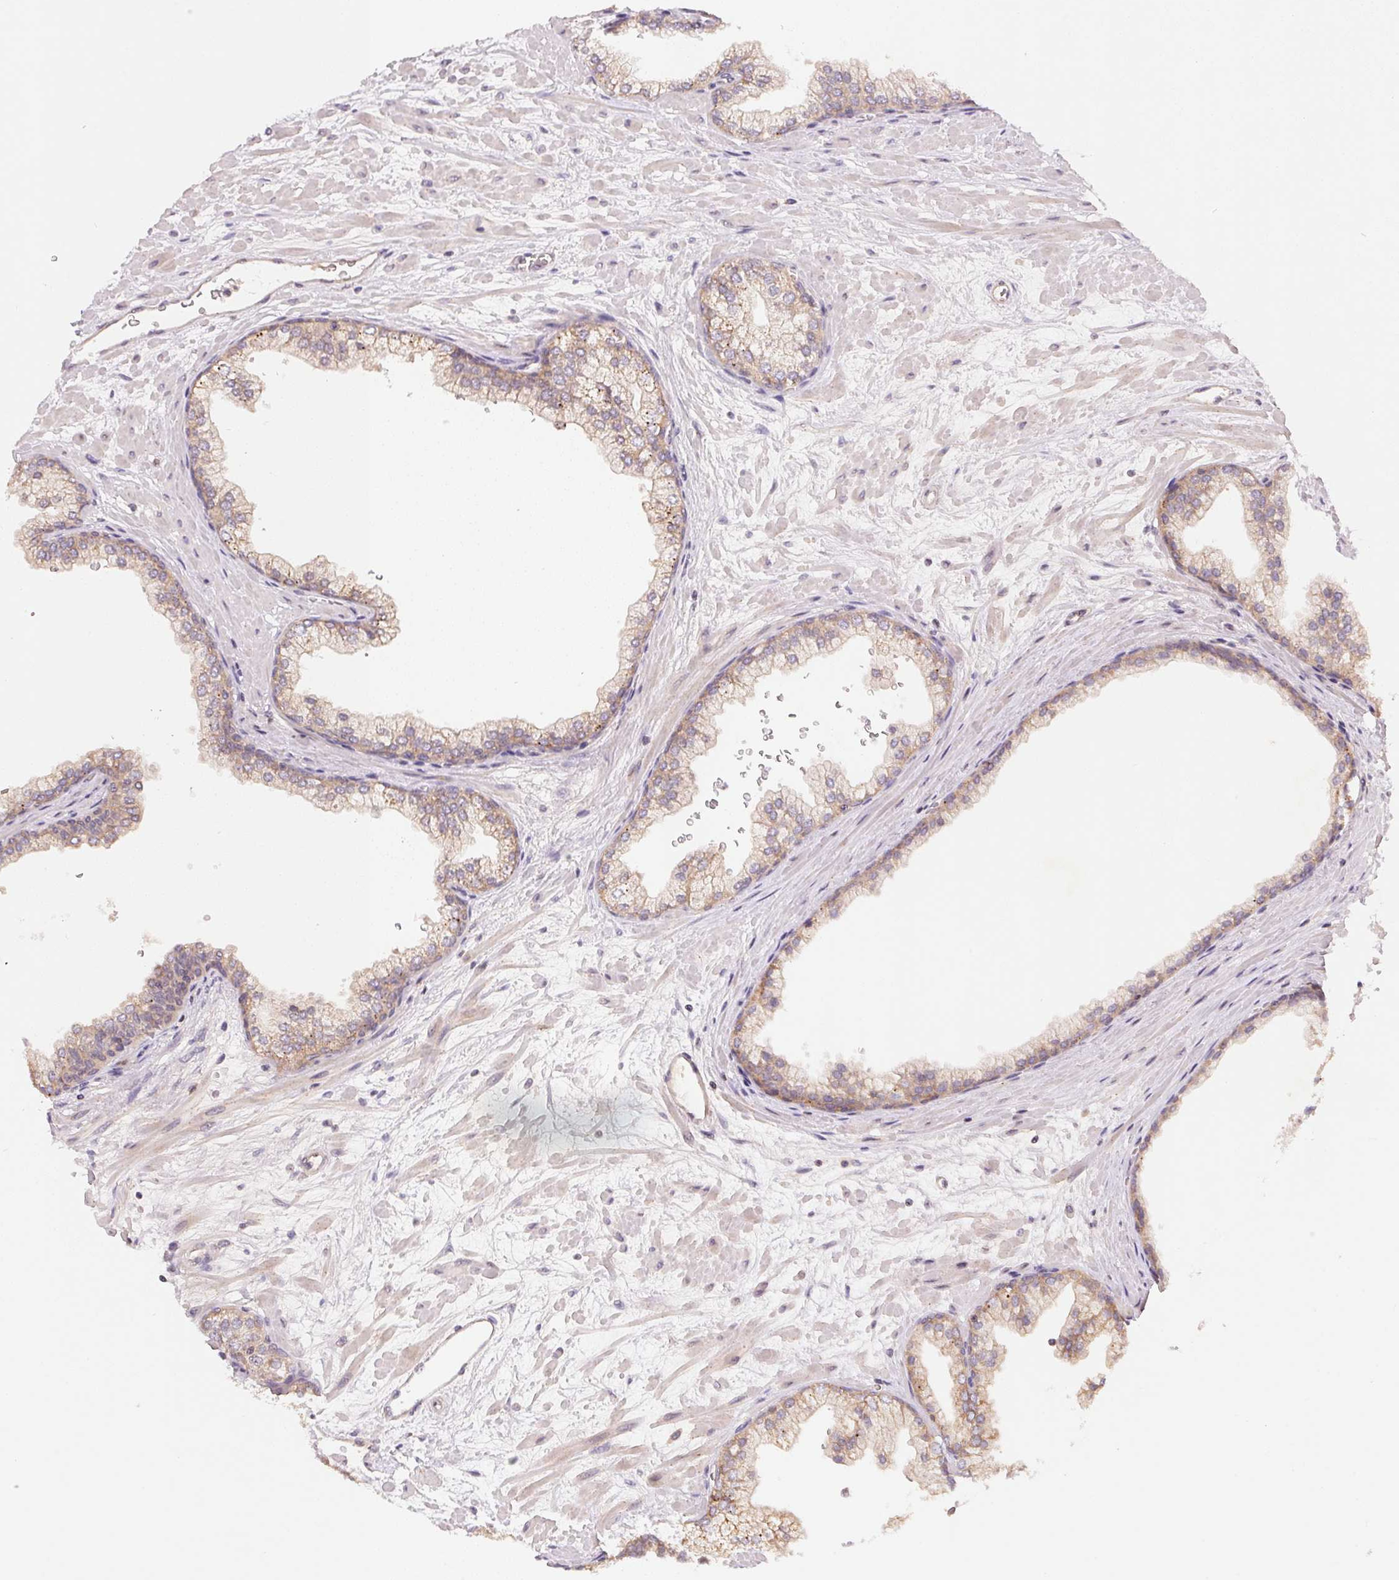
{"staining": {"intensity": "weak", "quantity": "25%-75%", "location": "cytoplasmic/membranous"}, "tissue": "prostate", "cell_type": "Glandular cells", "image_type": "normal", "snomed": [{"axis": "morphology", "description": "Normal tissue, NOS"}, {"axis": "topography", "description": "Prostate"}, {"axis": "topography", "description": "Peripheral nerve tissue"}], "caption": "A brown stain shows weak cytoplasmic/membranous positivity of a protein in glandular cells of normal human prostate. The staining was performed using DAB, with brown indicating positive protein expression. Nuclei are stained blue with hematoxylin.", "gene": "BNIP5", "patient": {"sex": "male", "age": 61}}